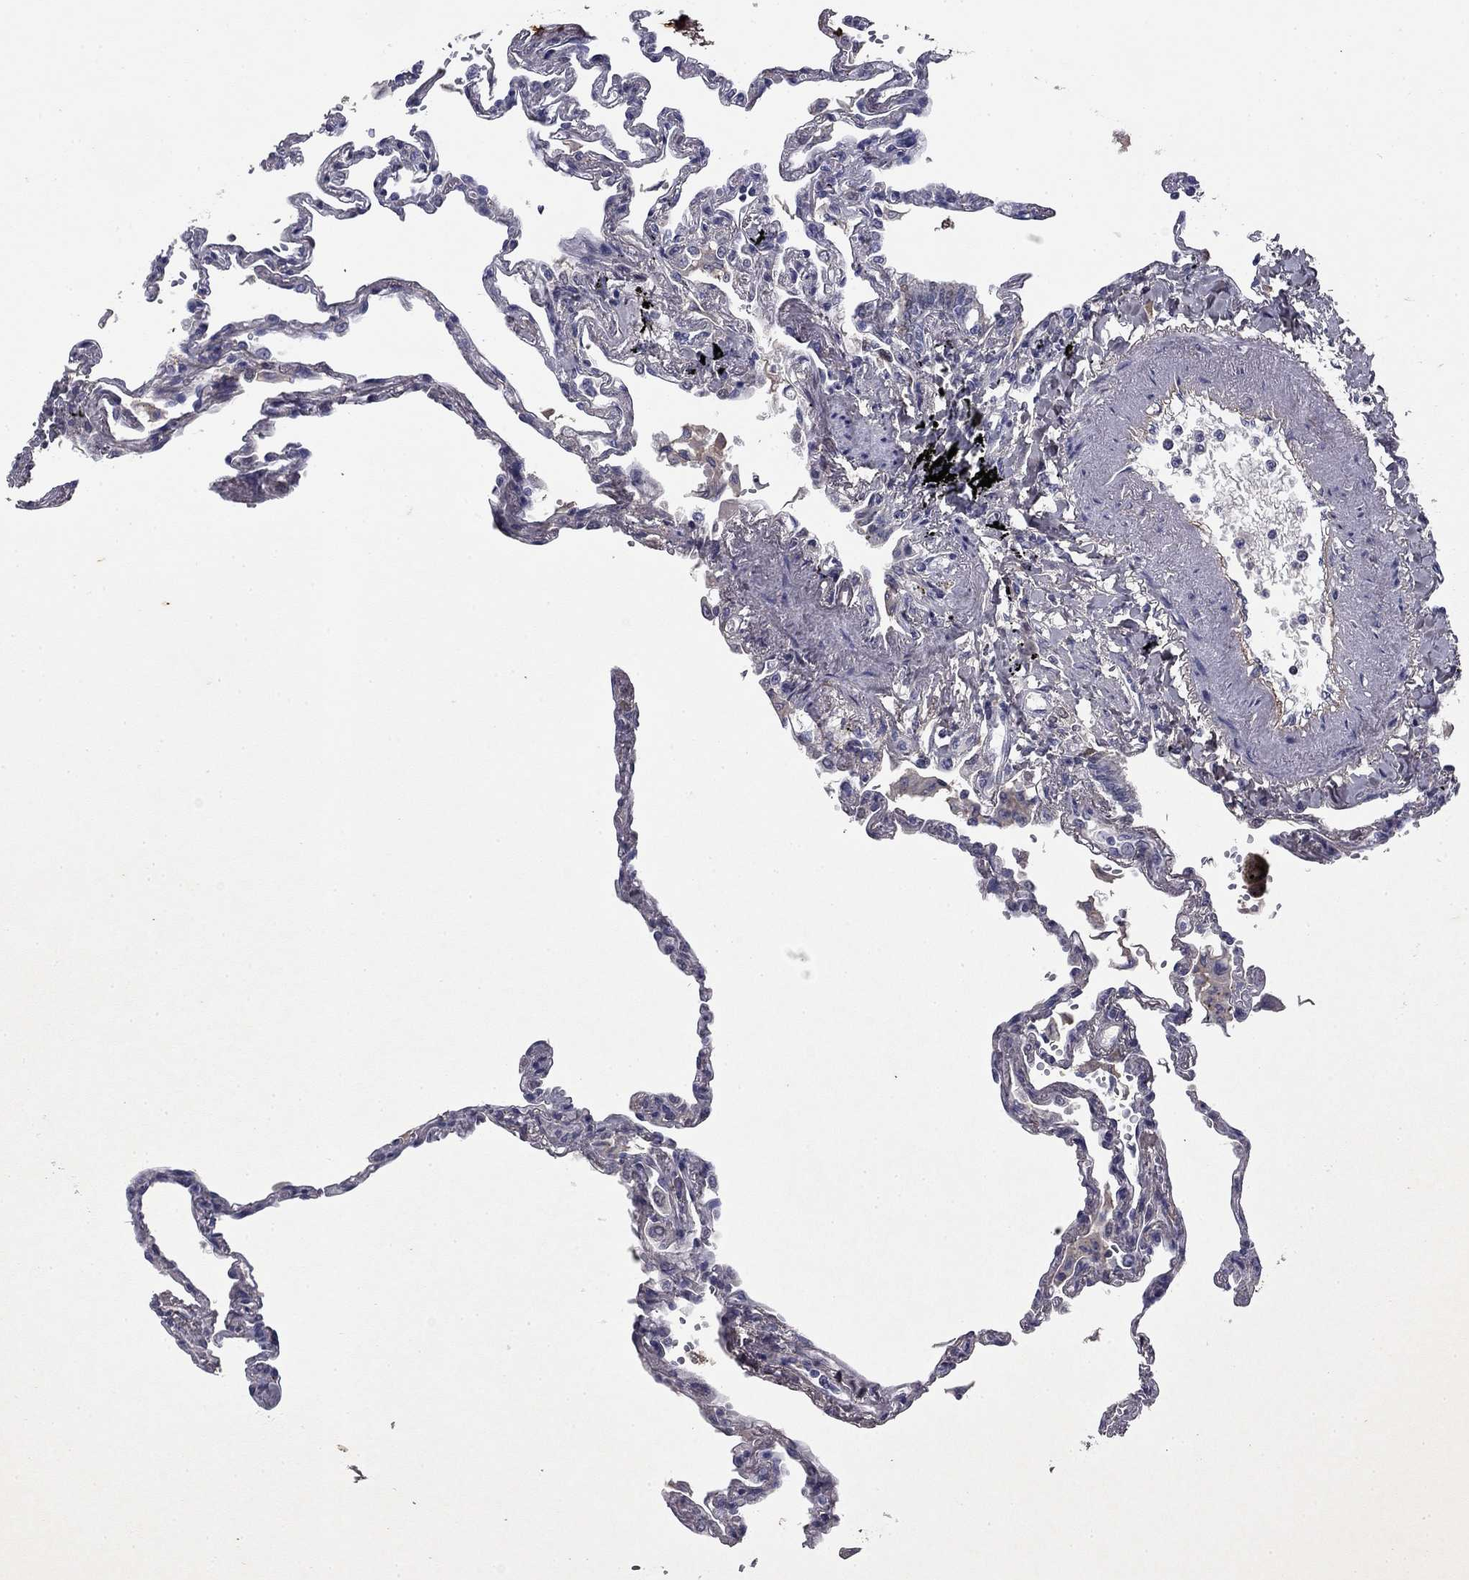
{"staining": {"intensity": "negative", "quantity": "none", "location": "none"}, "tissue": "lung", "cell_type": "Alveolar cells", "image_type": "normal", "snomed": [{"axis": "morphology", "description": "Normal tissue, NOS"}, {"axis": "topography", "description": "Lung"}], "caption": "Human lung stained for a protein using immunohistochemistry displays no staining in alveolar cells.", "gene": "COL2A1", "patient": {"sex": "male", "age": 78}}